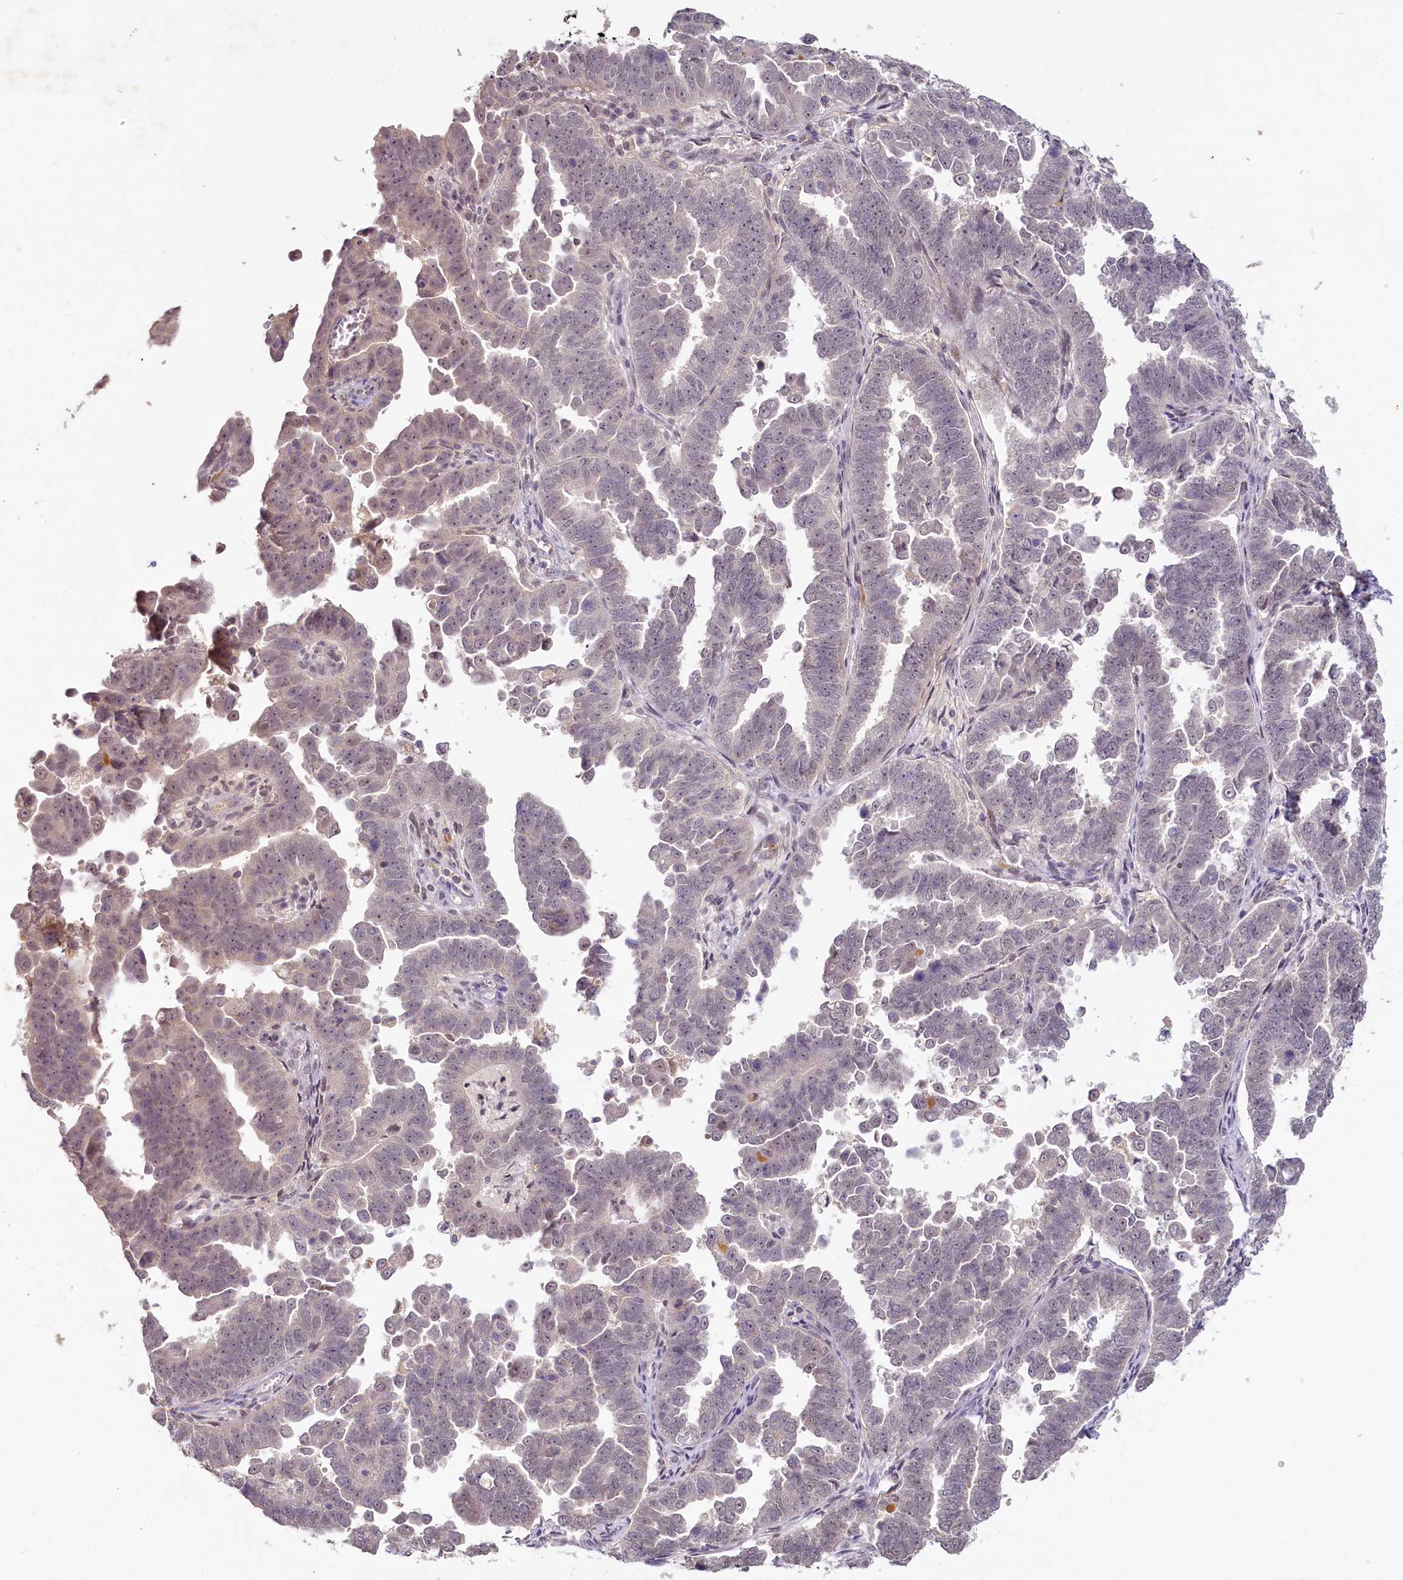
{"staining": {"intensity": "weak", "quantity": "<25%", "location": "nuclear"}, "tissue": "endometrial cancer", "cell_type": "Tumor cells", "image_type": "cancer", "snomed": [{"axis": "morphology", "description": "Adenocarcinoma, NOS"}, {"axis": "topography", "description": "Endometrium"}], "caption": "The image reveals no staining of tumor cells in endometrial cancer.", "gene": "MUCL1", "patient": {"sex": "female", "age": 75}}